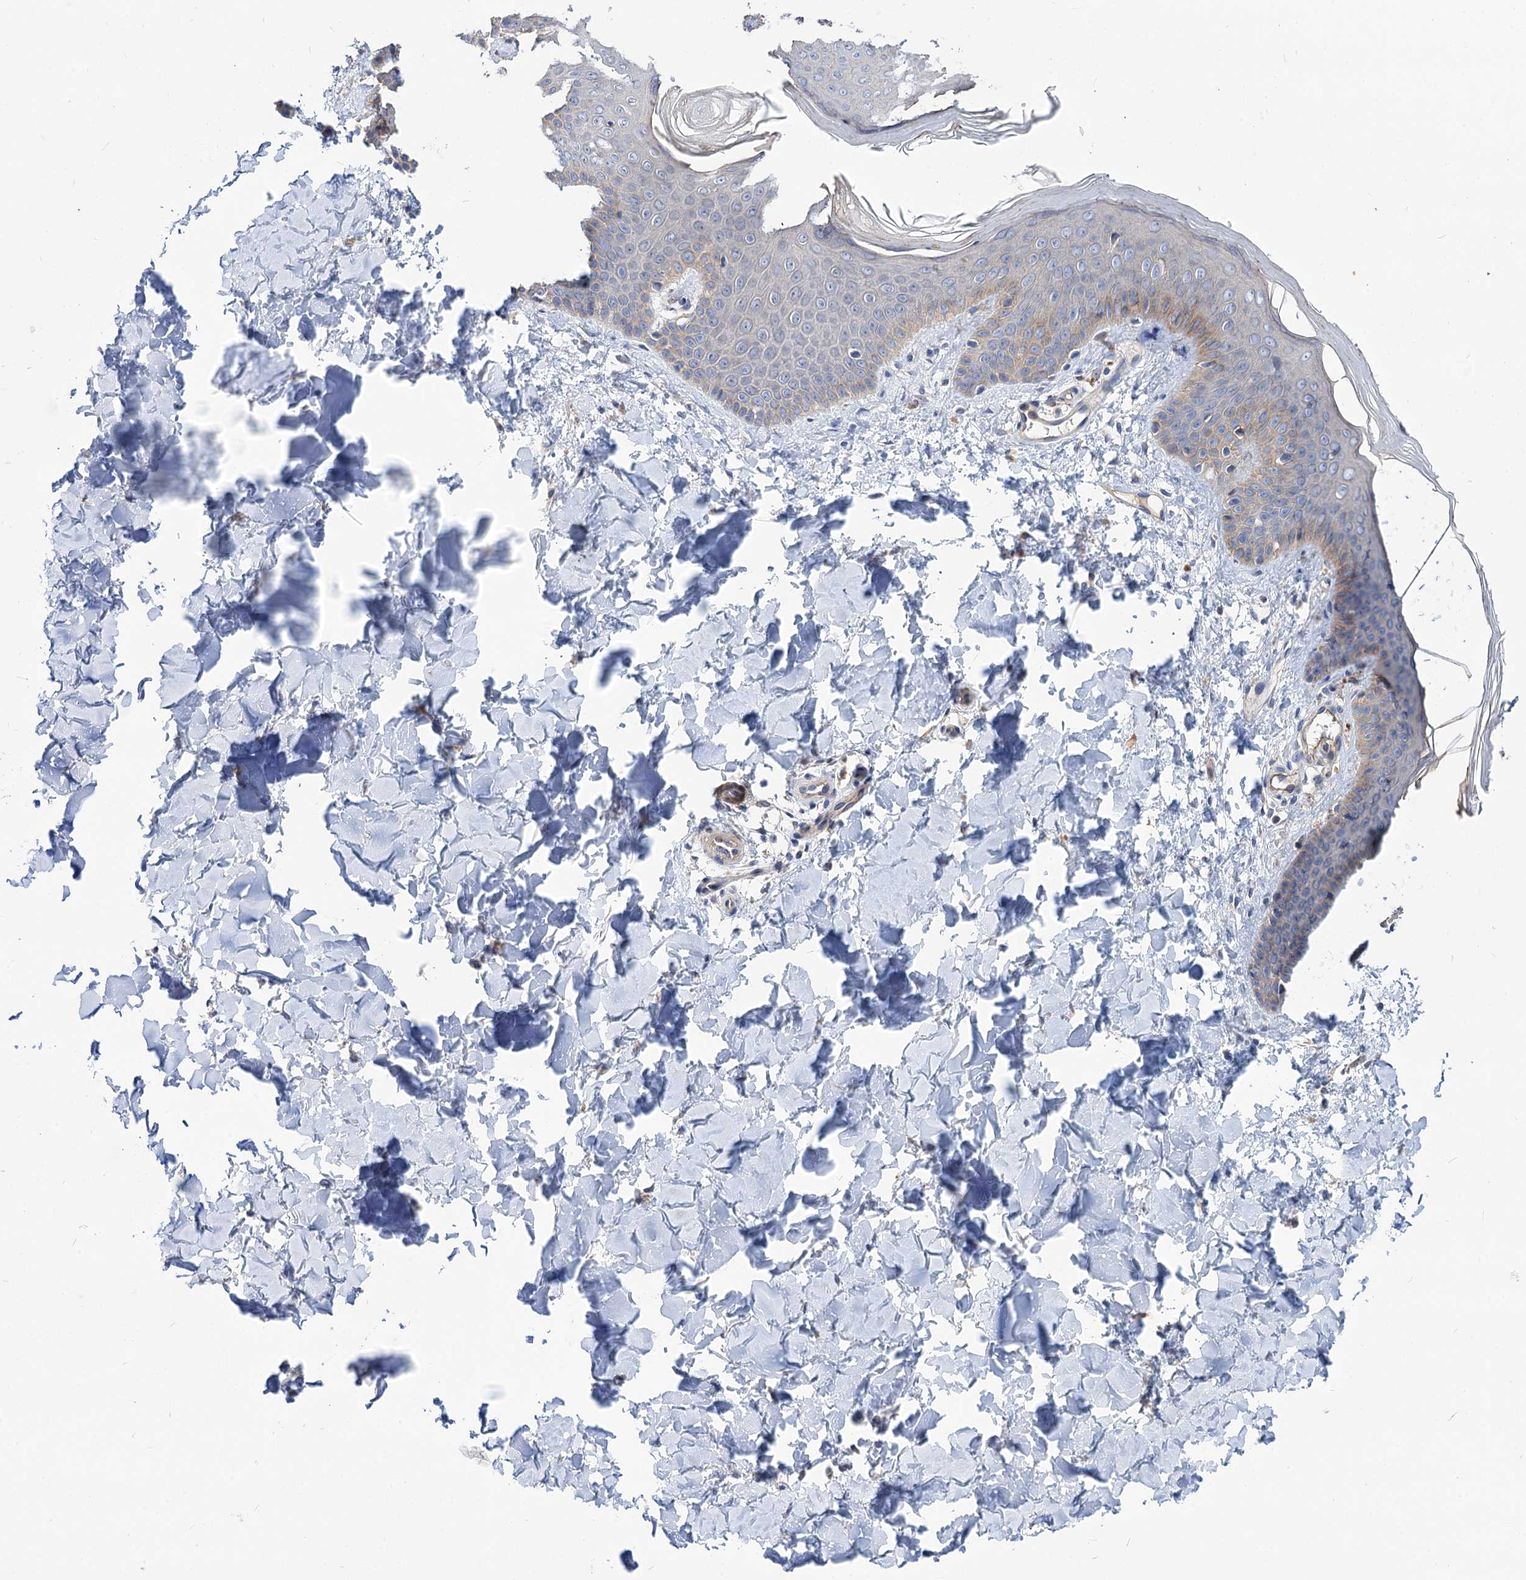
{"staining": {"intensity": "negative", "quantity": "none", "location": "none"}, "tissue": "skin", "cell_type": "Fibroblasts", "image_type": "normal", "snomed": [{"axis": "morphology", "description": "Normal tissue, NOS"}, {"axis": "topography", "description": "Skin"}], "caption": "High magnification brightfield microscopy of benign skin stained with DAB (3,3'-diaminobenzidine) (brown) and counterstained with hematoxylin (blue): fibroblasts show no significant expression. (IHC, brightfield microscopy, high magnification).", "gene": "NUDCD2", "patient": {"sex": "male", "age": 36}}